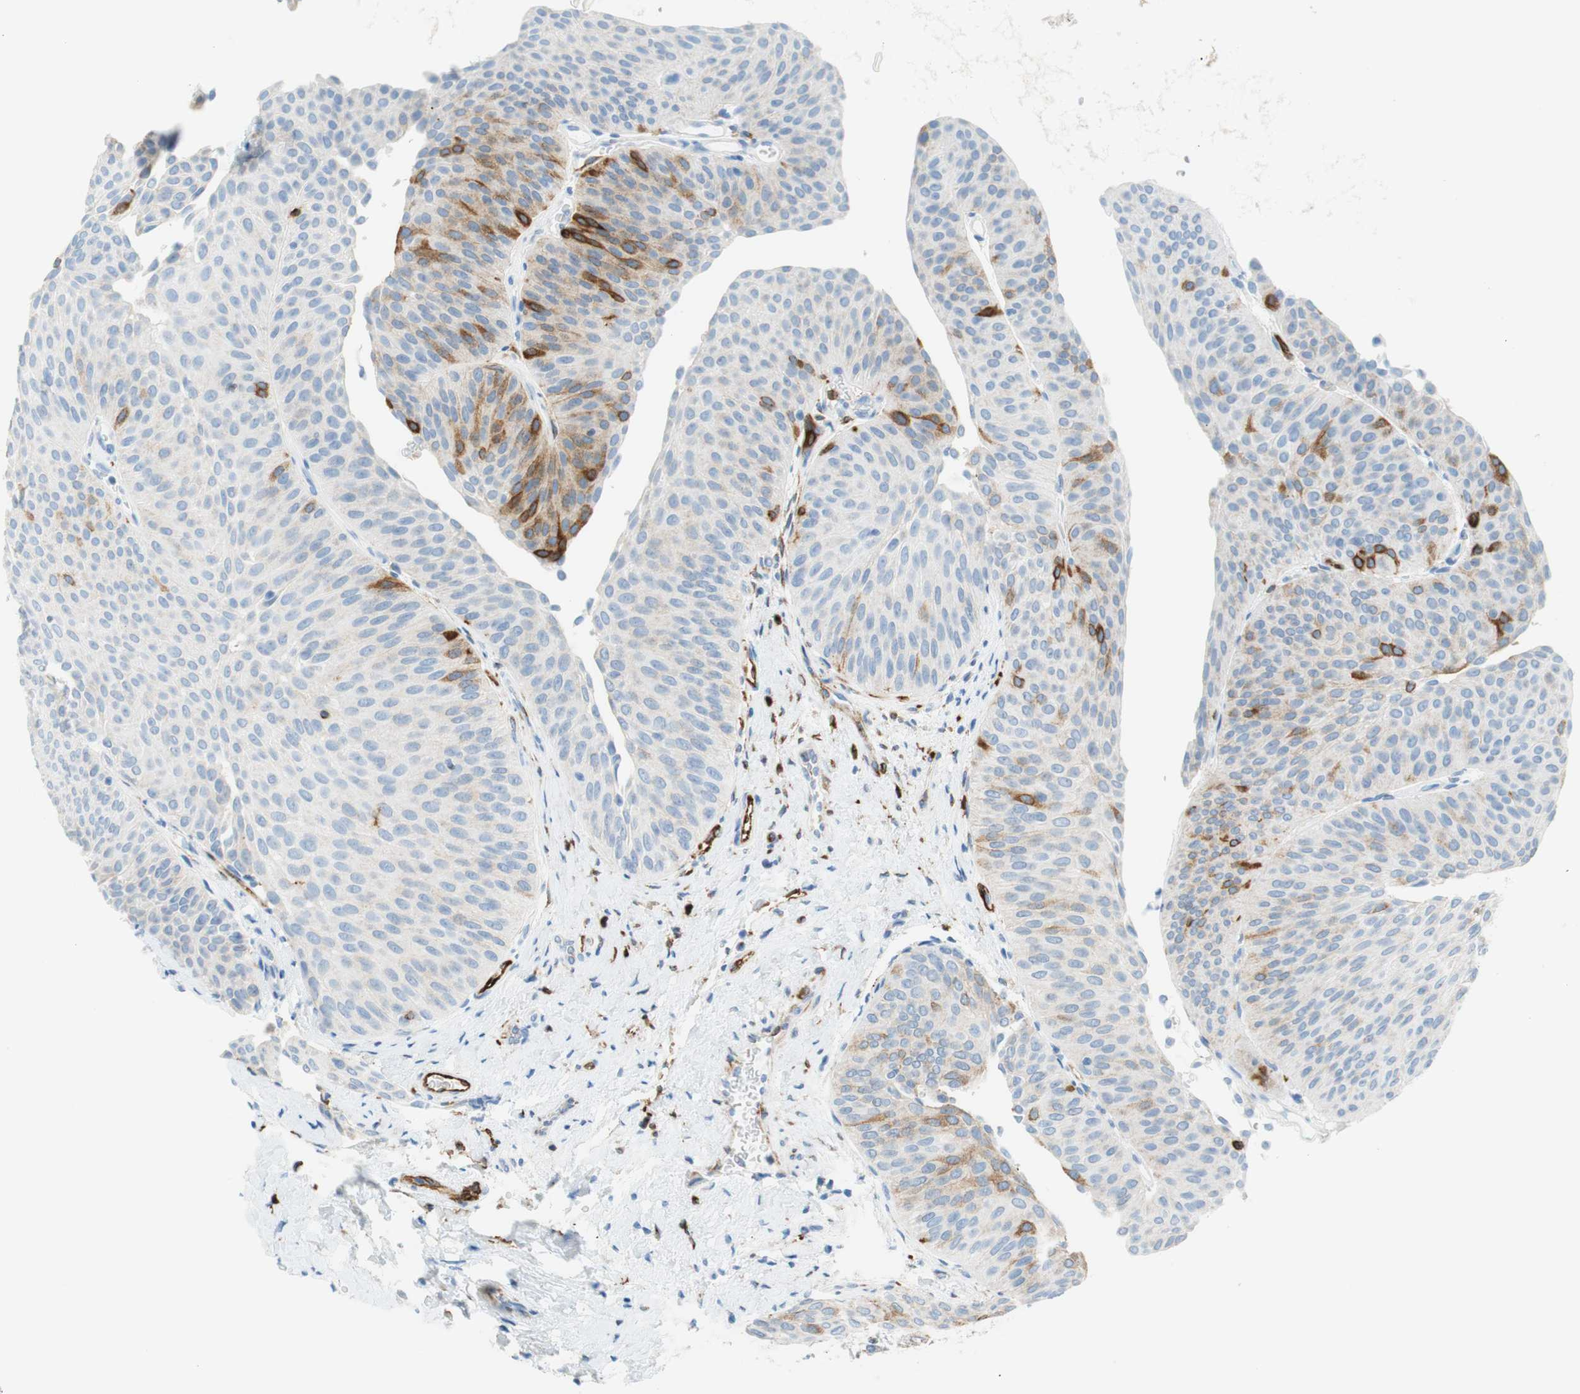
{"staining": {"intensity": "moderate", "quantity": "<25%", "location": "cytoplasmic/membranous"}, "tissue": "urothelial cancer", "cell_type": "Tumor cells", "image_type": "cancer", "snomed": [{"axis": "morphology", "description": "Urothelial carcinoma, Low grade"}, {"axis": "topography", "description": "Urinary bladder"}], "caption": "This micrograph demonstrates urothelial cancer stained with immunohistochemistry (IHC) to label a protein in brown. The cytoplasmic/membranous of tumor cells show moderate positivity for the protein. Nuclei are counter-stained blue.", "gene": "STMN1", "patient": {"sex": "female", "age": 60}}